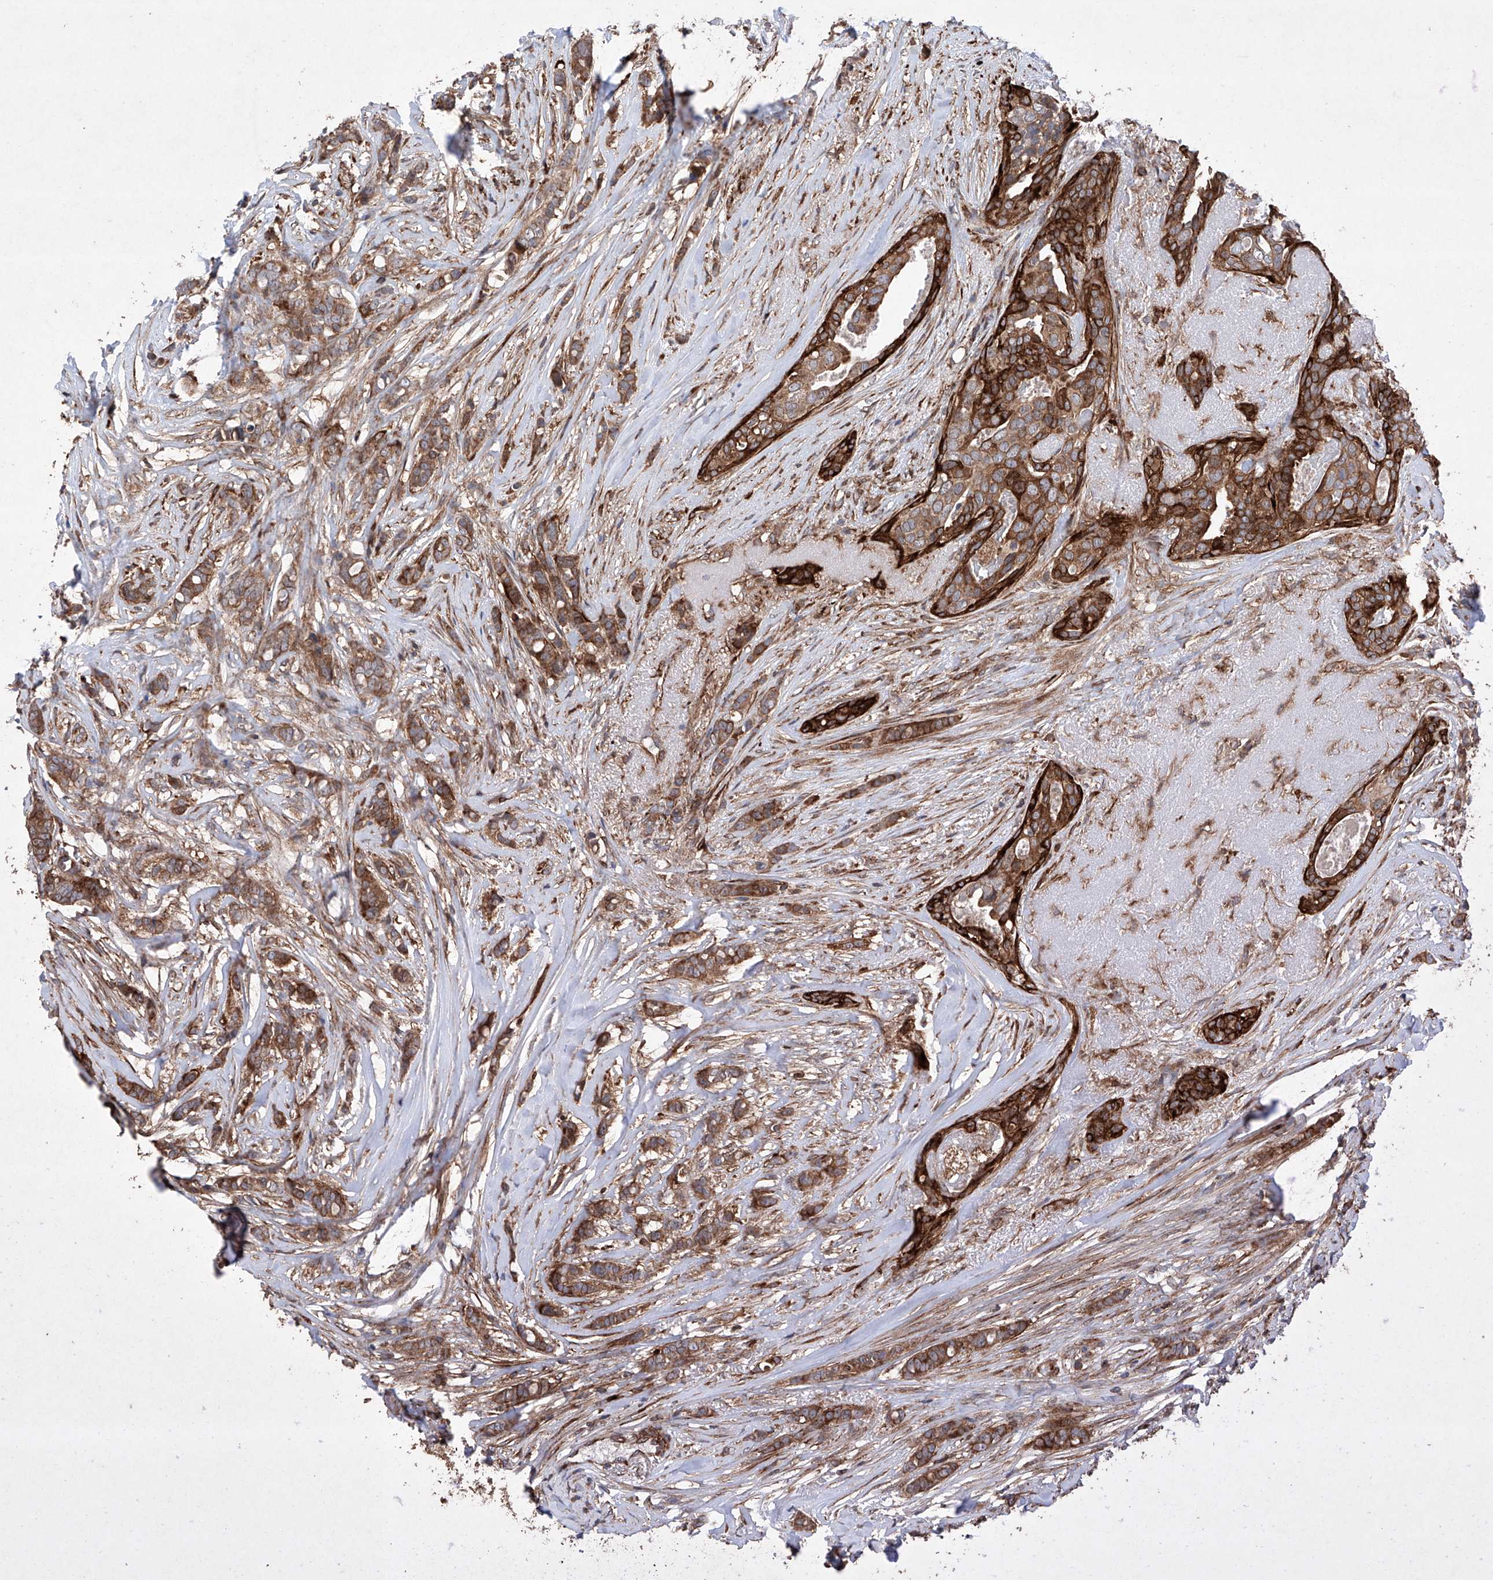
{"staining": {"intensity": "strong", "quantity": ">75%", "location": "cytoplasmic/membranous"}, "tissue": "breast cancer", "cell_type": "Tumor cells", "image_type": "cancer", "snomed": [{"axis": "morphology", "description": "Lobular carcinoma"}, {"axis": "topography", "description": "Breast"}], "caption": "The micrograph displays staining of lobular carcinoma (breast), revealing strong cytoplasmic/membranous protein expression (brown color) within tumor cells.", "gene": "TIMM23", "patient": {"sex": "female", "age": 51}}